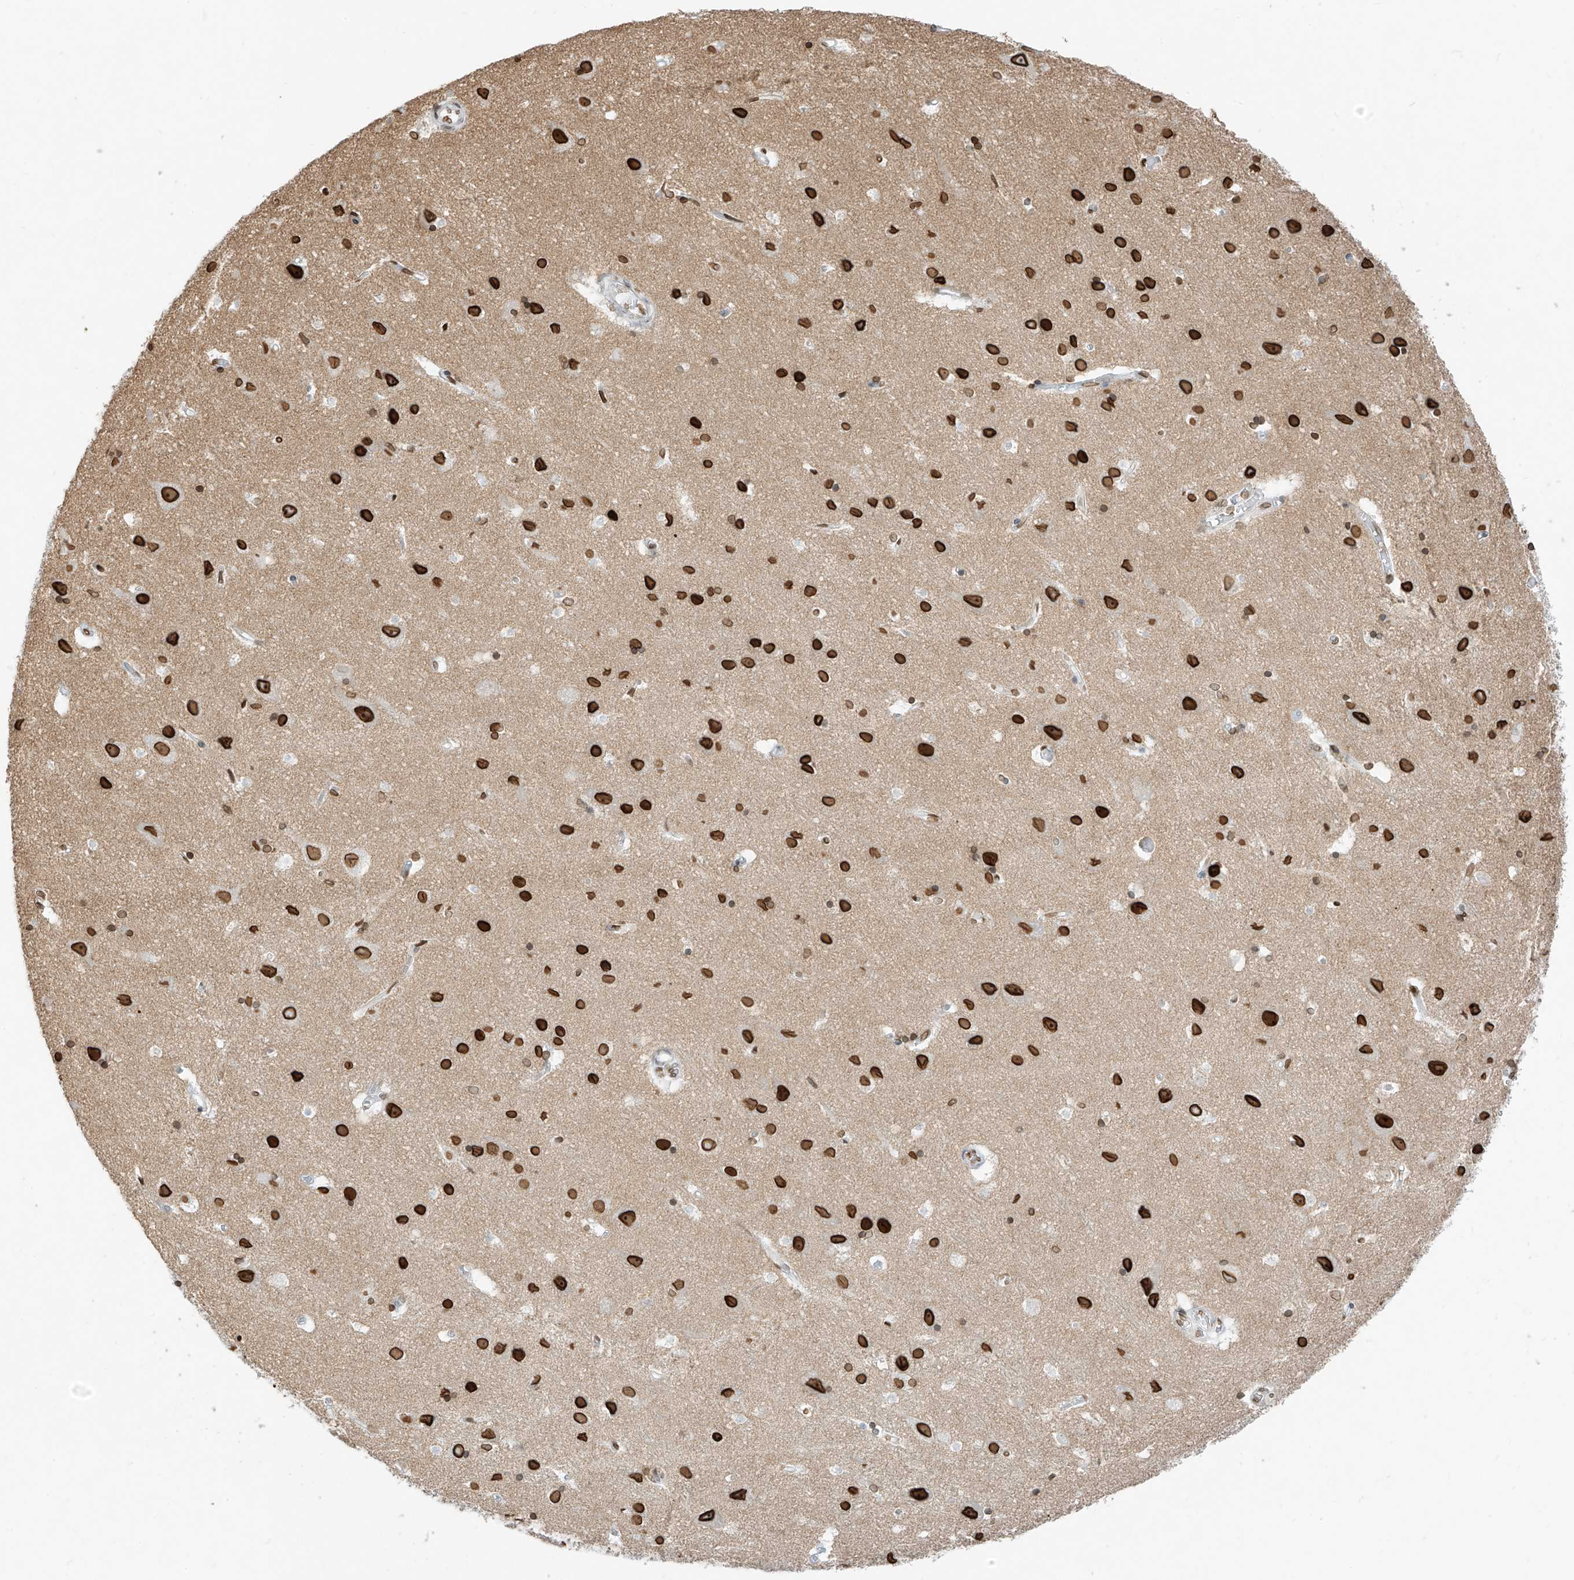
{"staining": {"intensity": "strong", "quantity": ">75%", "location": "nuclear"}, "tissue": "cerebral cortex", "cell_type": "Endothelial cells", "image_type": "normal", "snomed": [{"axis": "morphology", "description": "Normal tissue, NOS"}, {"axis": "topography", "description": "Cerebral cortex"}], "caption": "Protein staining by IHC demonstrates strong nuclear staining in about >75% of endothelial cells in normal cerebral cortex. (IHC, brightfield microscopy, high magnification).", "gene": "SAMD15", "patient": {"sex": "male", "age": 54}}